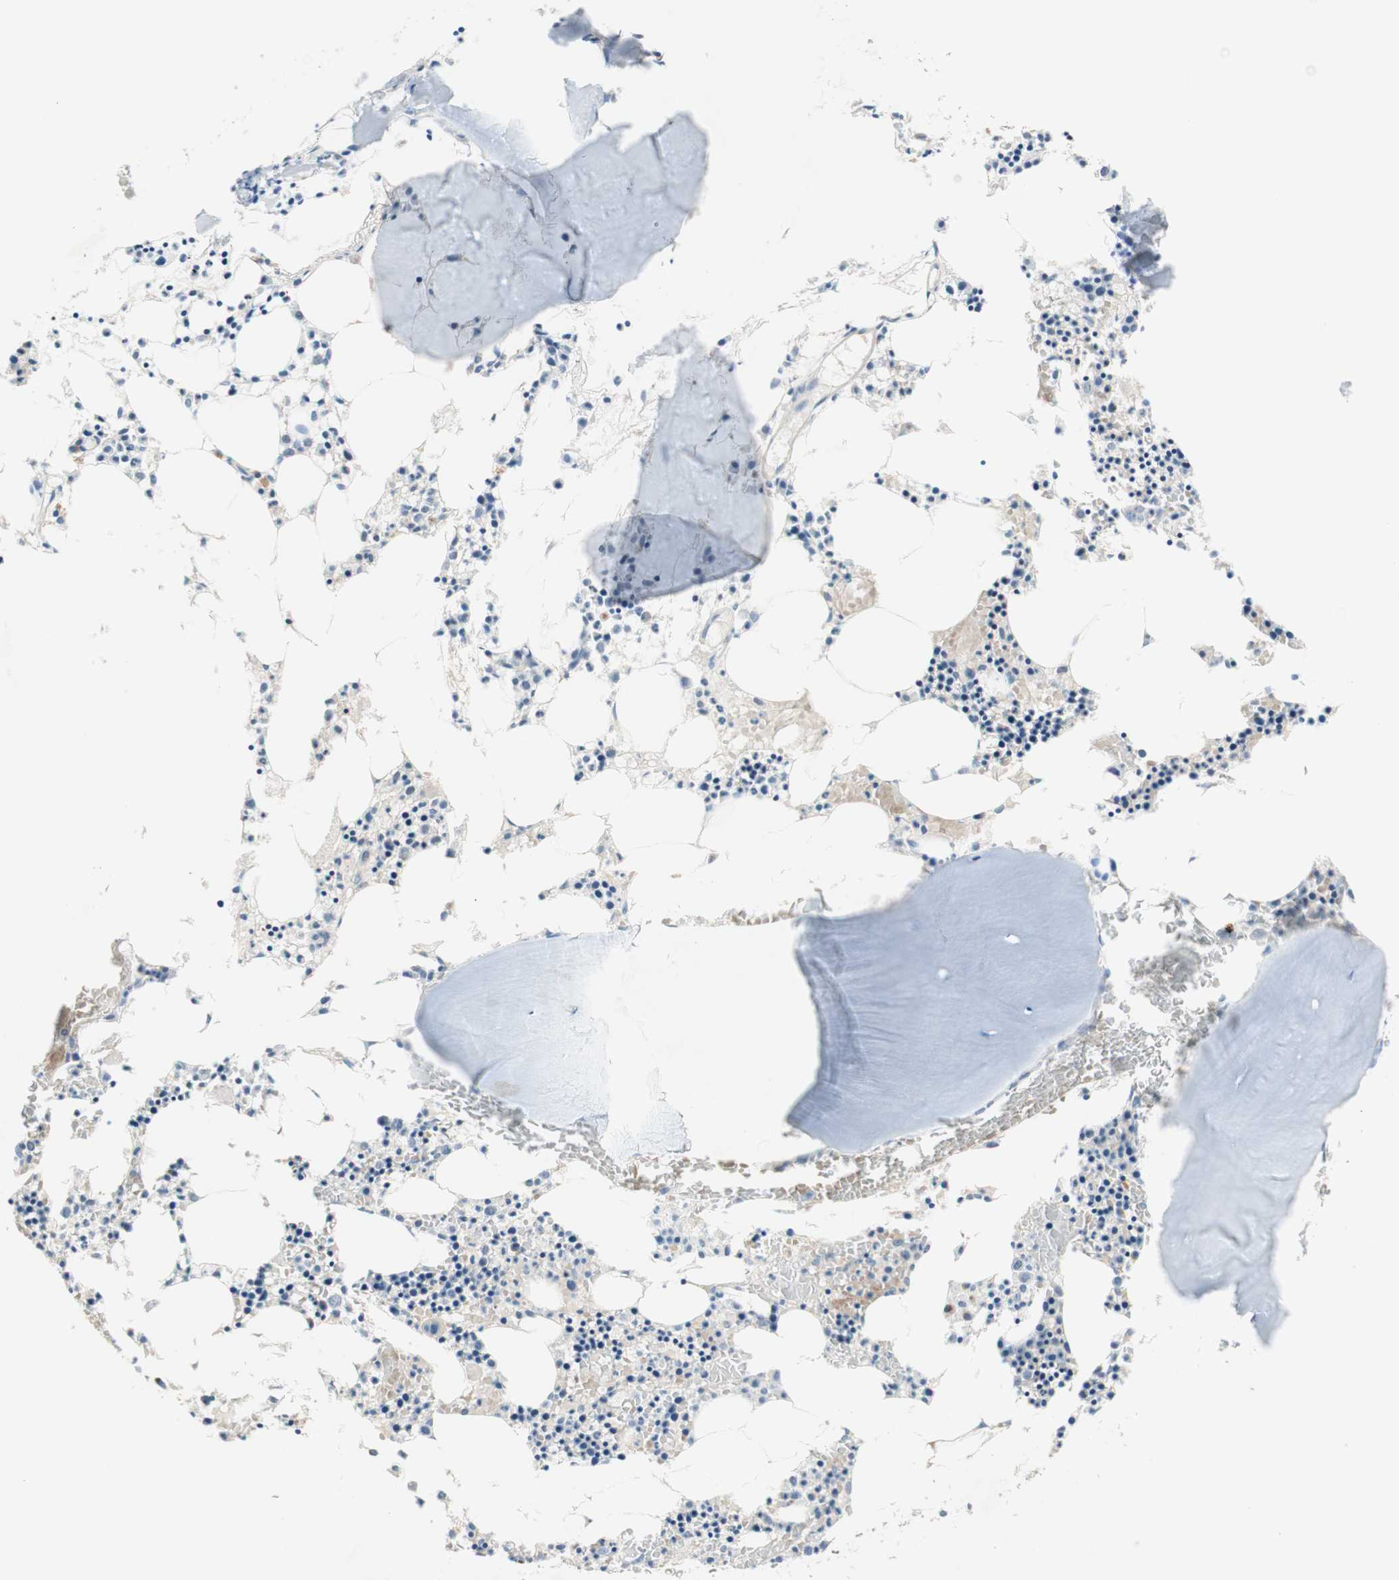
{"staining": {"intensity": "weak", "quantity": "<25%", "location": "cytoplasmic/membranous"}, "tissue": "bone marrow", "cell_type": "Hematopoietic cells", "image_type": "normal", "snomed": [{"axis": "morphology", "description": "Normal tissue, NOS"}, {"axis": "morphology", "description": "Inflammation, NOS"}, {"axis": "topography", "description": "Bone marrow"}], "caption": "The photomicrograph shows no significant expression in hematopoietic cells of bone marrow.", "gene": "MANEA", "patient": {"sex": "male", "age": 14}}